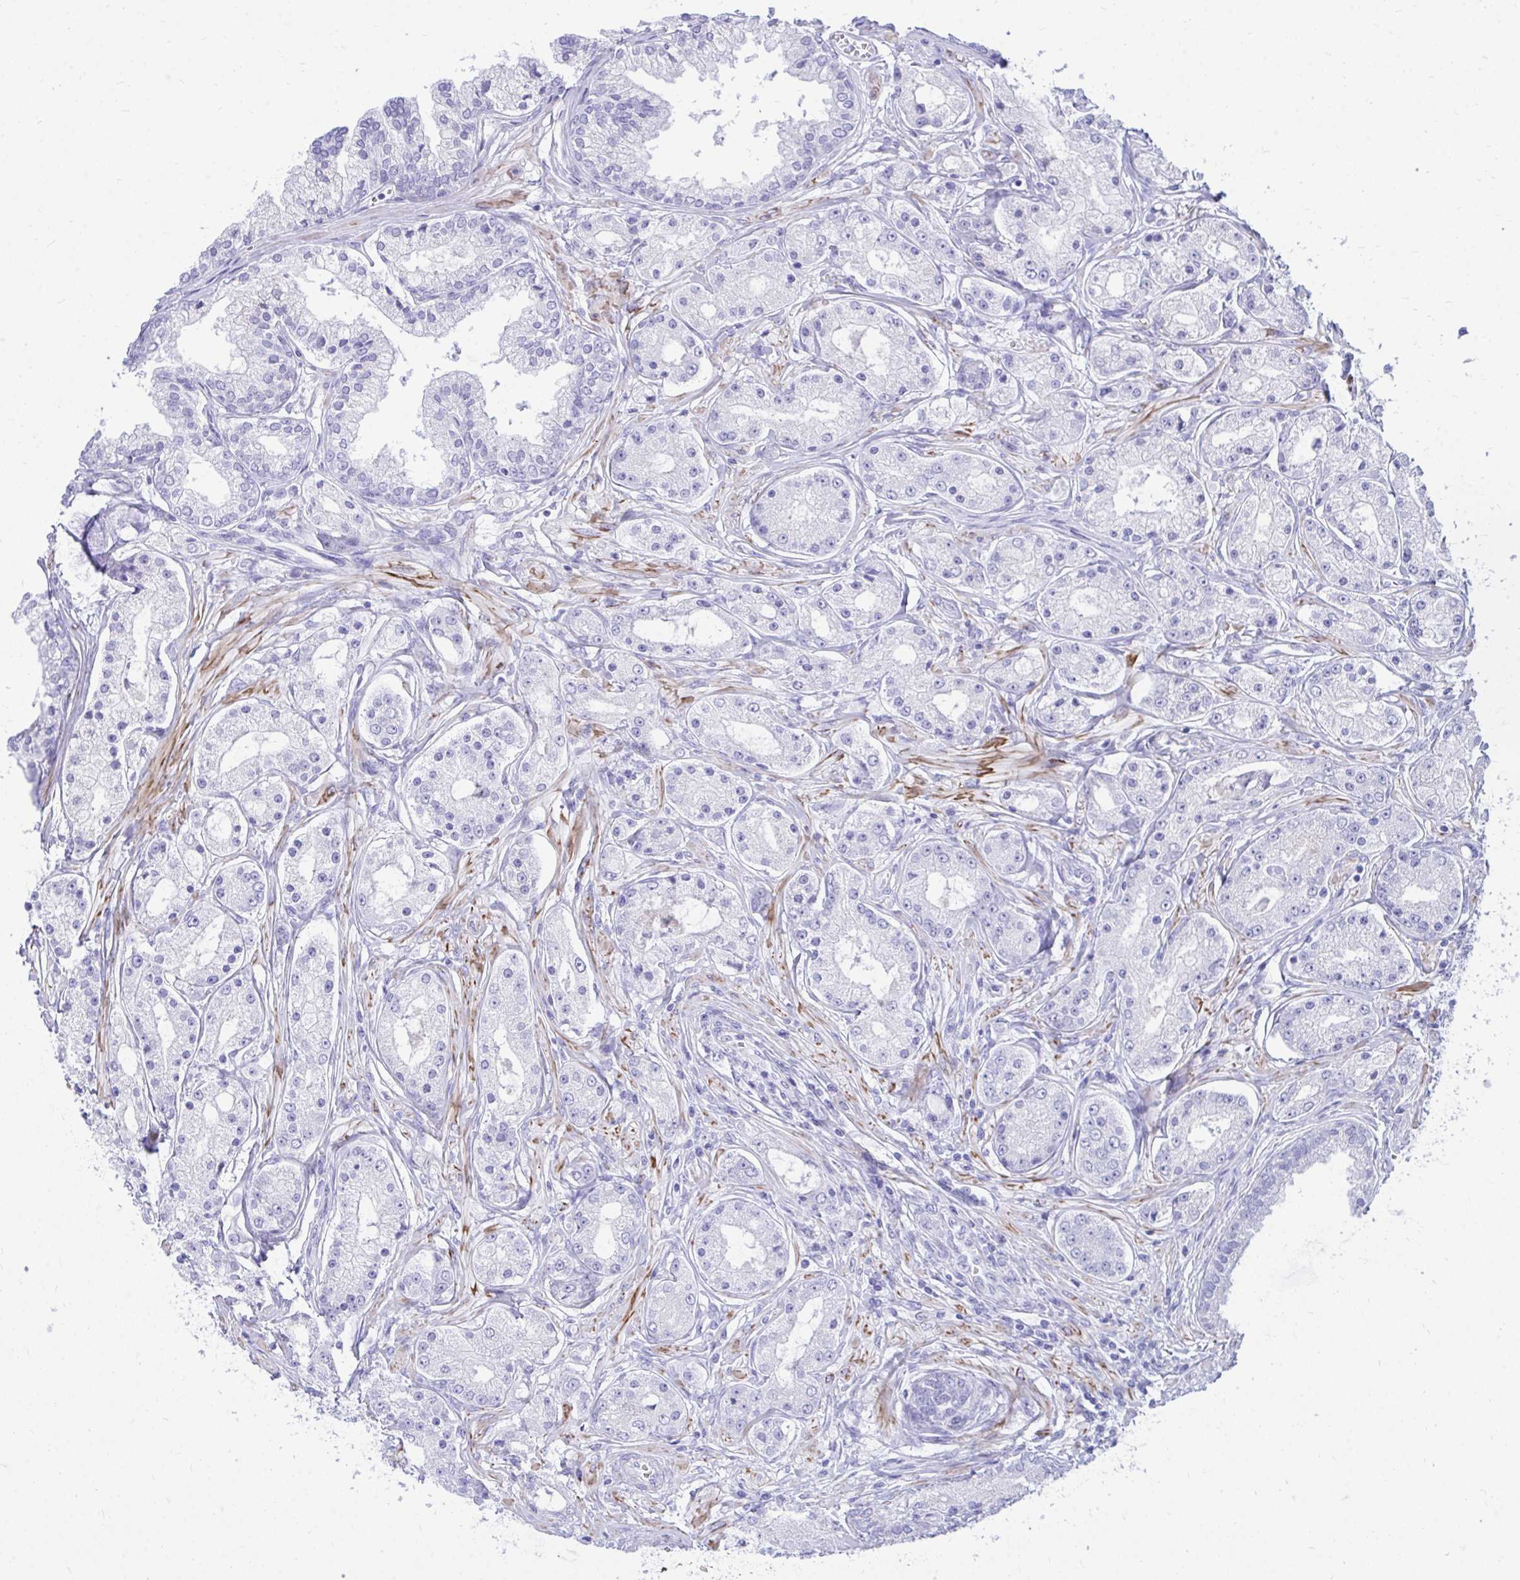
{"staining": {"intensity": "negative", "quantity": "none", "location": "none"}, "tissue": "prostate cancer", "cell_type": "Tumor cells", "image_type": "cancer", "snomed": [{"axis": "morphology", "description": "Adenocarcinoma, High grade"}, {"axis": "topography", "description": "Prostate"}], "caption": "Tumor cells are negative for brown protein staining in high-grade adenocarcinoma (prostate). (Stains: DAB (3,3'-diaminobenzidine) IHC with hematoxylin counter stain, Microscopy: brightfield microscopy at high magnification).", "gene": "ANKDD1B", "patient": {"sex": "male", "age": 66}}